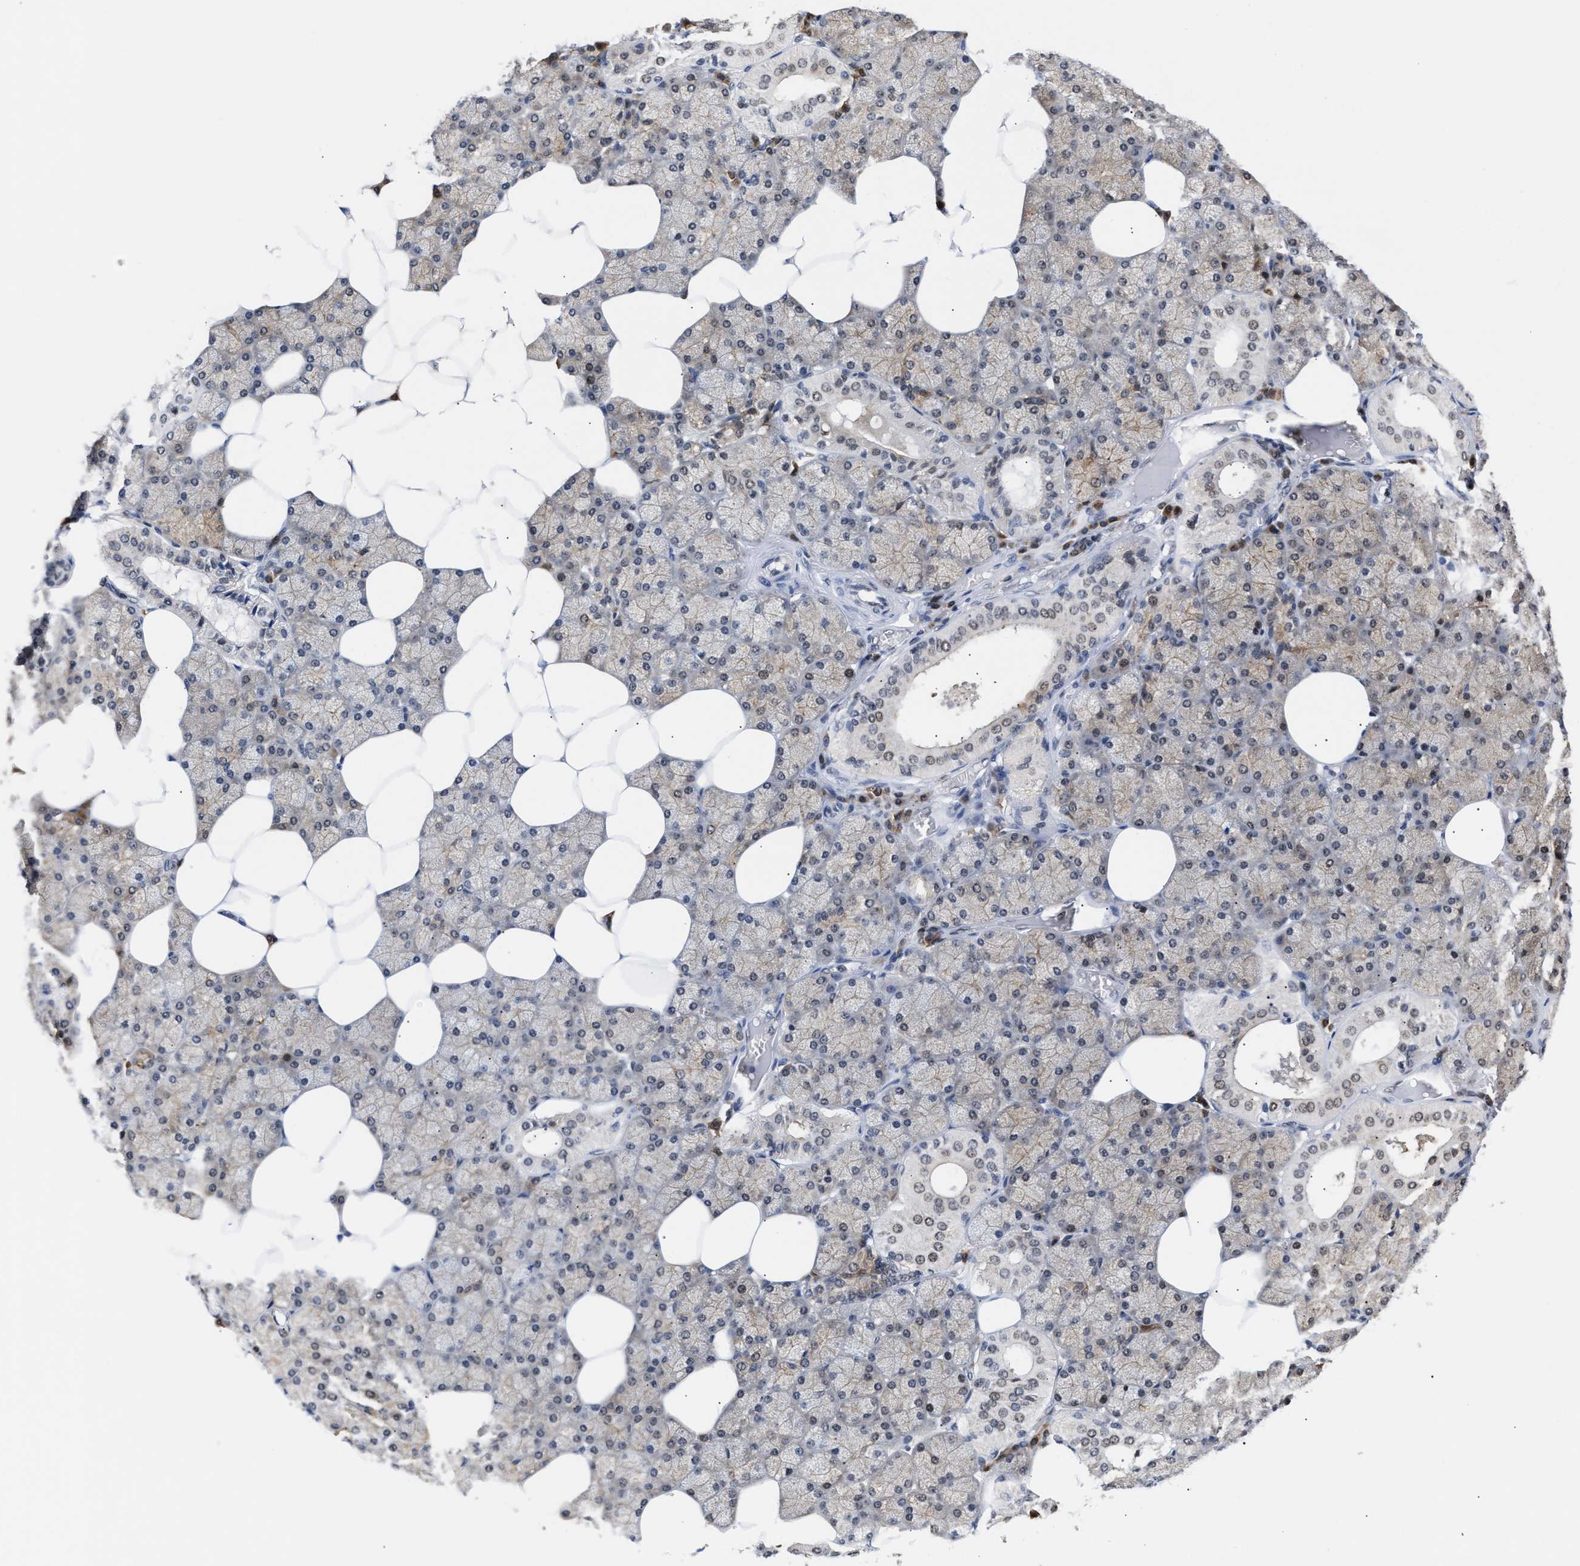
{"staining": {"intensity": "moderate", "quantity": "25%-75%", "location": "cytoplasmic/membranous,nuclear"}, "tissue": "salivary gland", "cell_type": "Glandular cells", "image_type": "normal", "snomed": [{"axis": "morphology", "description": "Normal tissue, NOS"}, {"axis": "topography", "description": "Salivary gland"}], "caption": "Human salivary gland stained with a brown dye displays moderate cytoplasmic/membranous,nuclear positive positivity in about 25%-75% of glandular cells.", "gene": "CLIP2", "patient": {"sex": "male", "age": 62}}